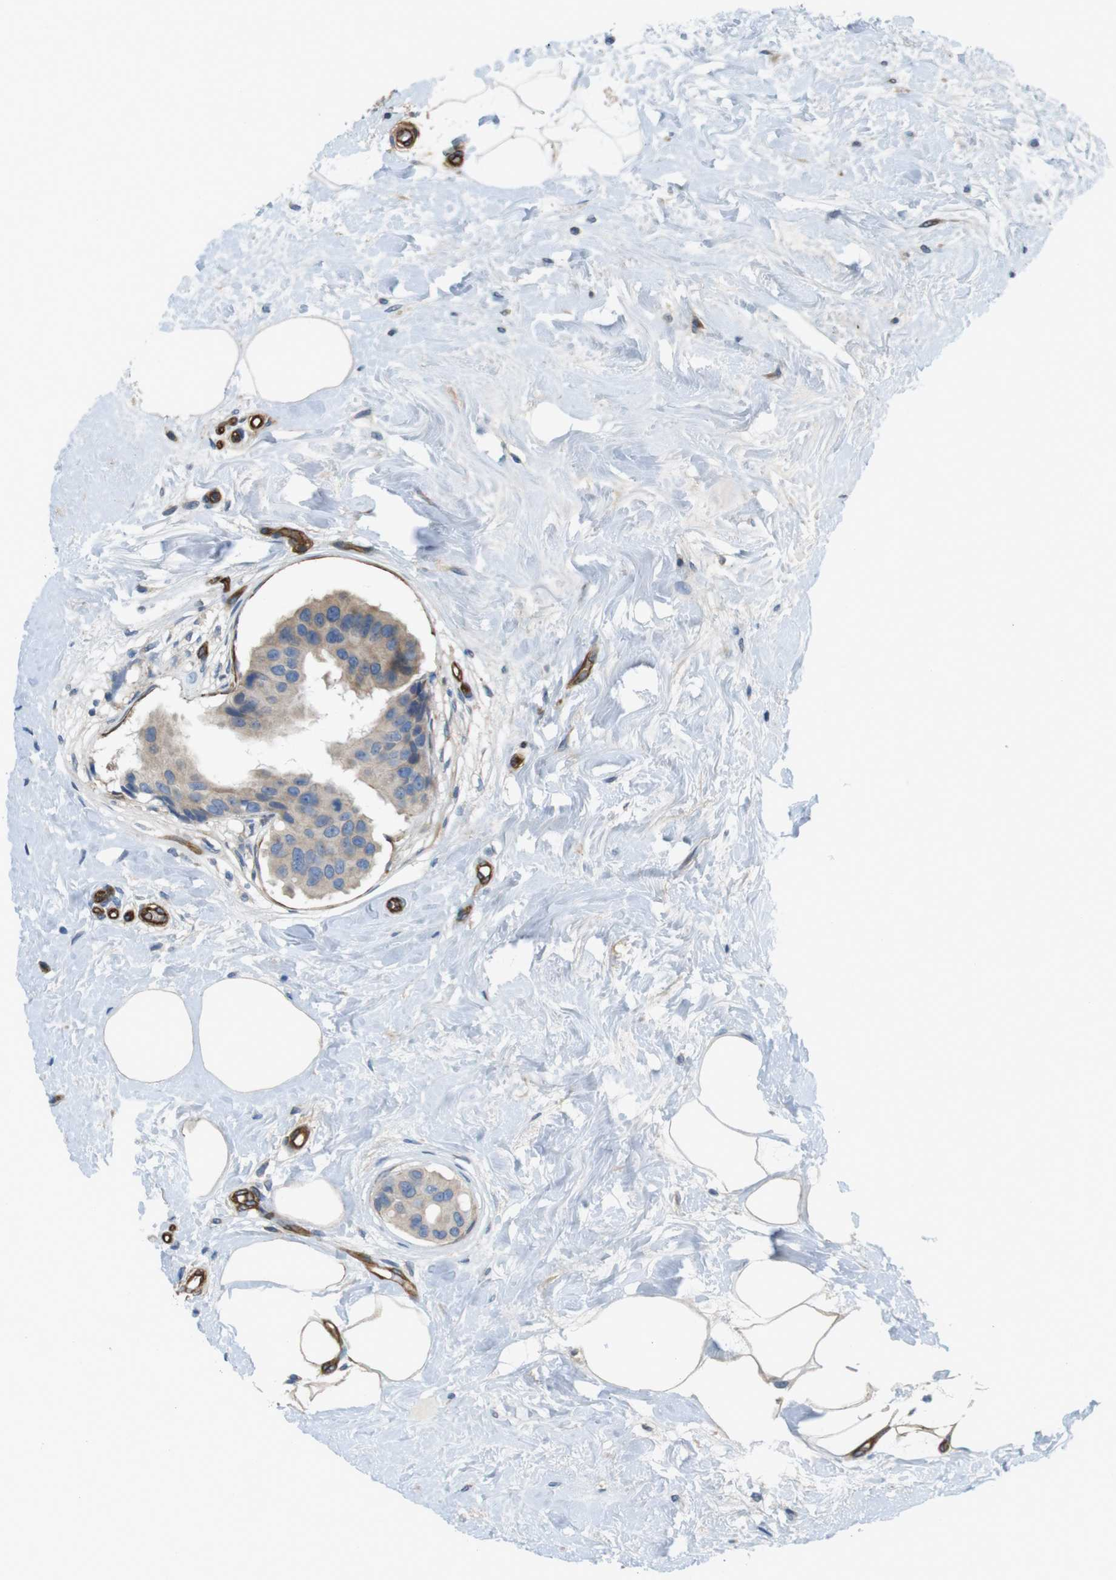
{"staining": {"intensity": "weak", "quantity": ">75%", "location": "cytoplasmic/membranous"}, "tissue": "breast cancer", "cell_type": "Tumor cells", "image_type": "cancer", "snomed": [{"axis": "morphology", "description": "Normal tissue, NOS"}, {"axis": "morphology", "description": "Duct carcinoma"}, {"axis": "topography", "description": "Breast"}], "caption": "Human breast cancer stained with a brown dye reveals weak cytoplasmic/membranous positive staining in approximately >75% of tumor cells.", "gene": "BVES", "patient": {"sex": "female", "age": 39}}